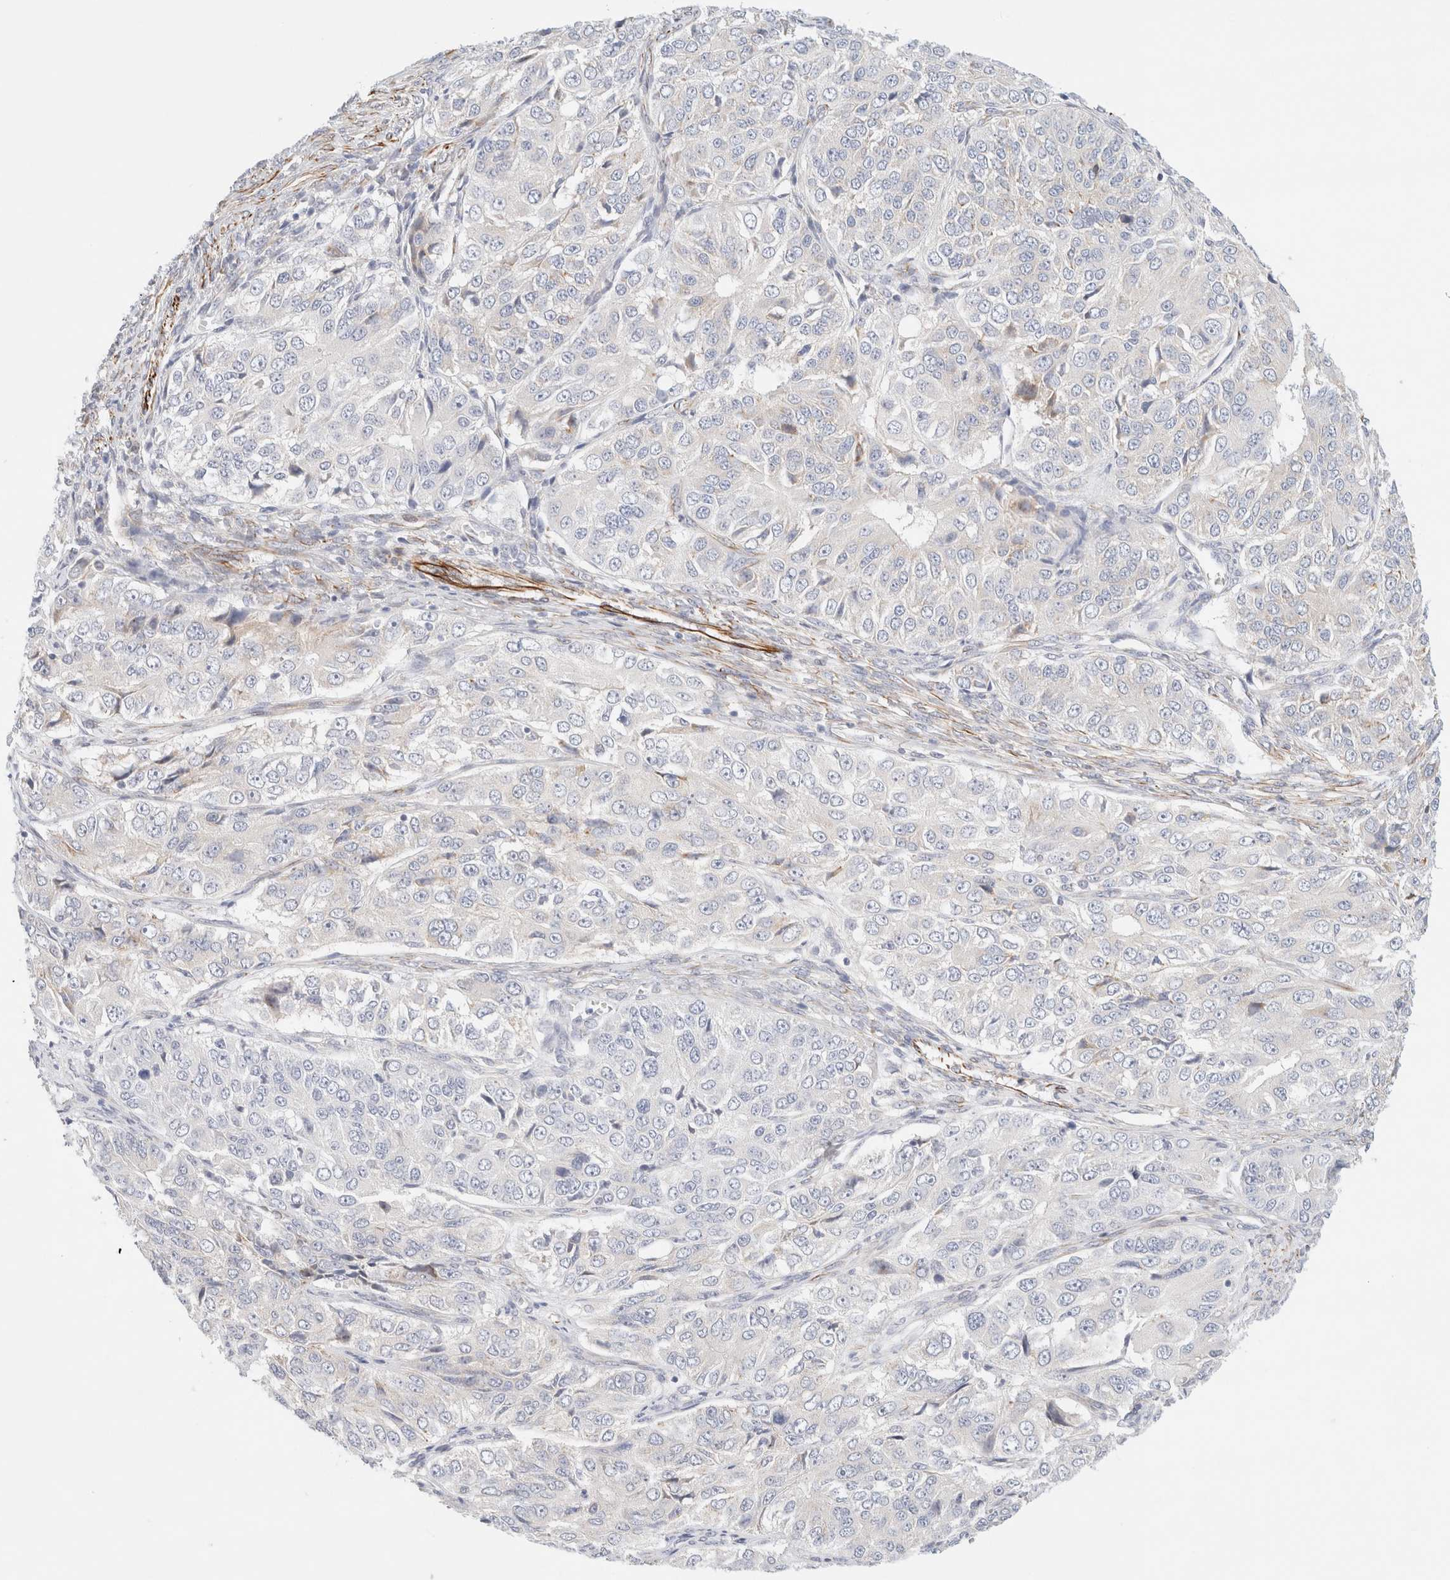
{"staining": {"intensity": "negative", "quantity": "none", "location": "none"}, "tissue": "ovarian cancer", "cell_type": "Tumor cells", "image_type": "cancer", "snomed": [{"axis": "morphology", "description": "Carcinoma, endometroid"}, {"axis": "topography", "description": "Ovary"}], "caption": "Tumor cells are negative for brown protein staining in endometroid carcinoma (ovarian).", "gene": "SLC25A48", "patient": {"sex": "female", "age": 51}}